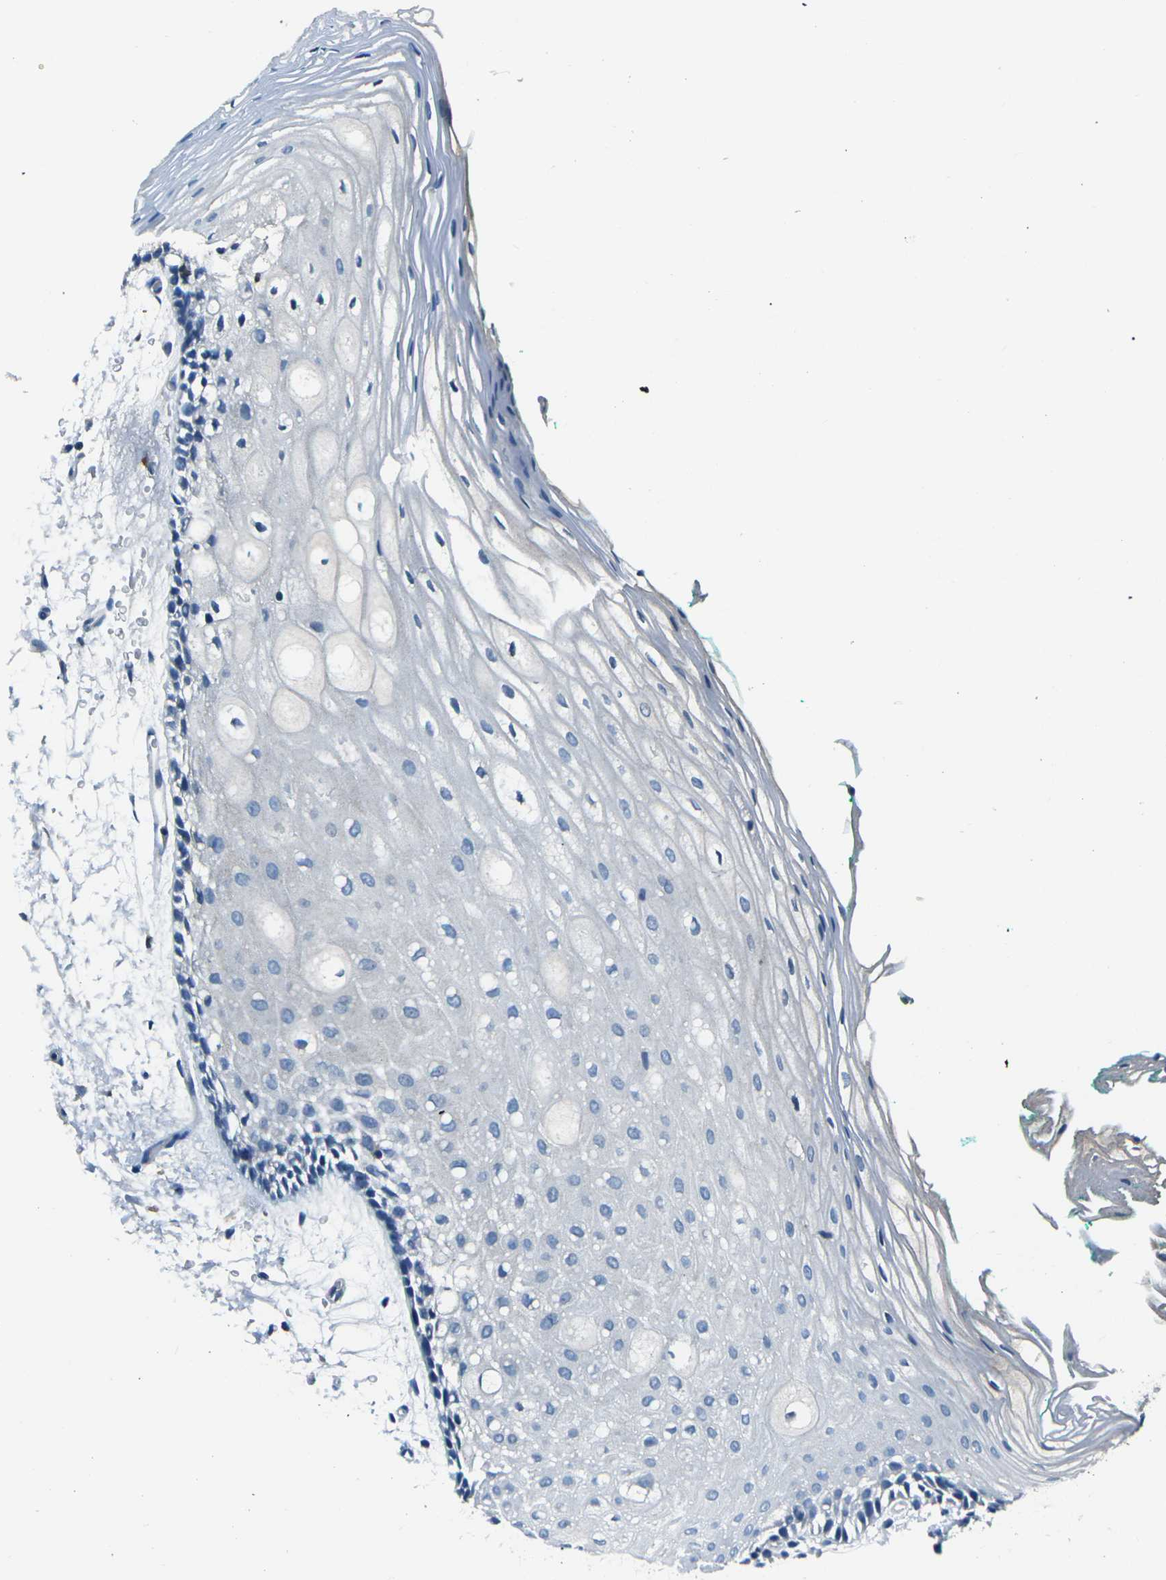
{"staining": {"intensity": "negative", "quantity": "none", "location": "none"}, "tissue": "oral mucosa", "cell_type": "Squamous epithelial cells", "image_type": "normal", "snomed": [{"axis": "morphology", "description": "Normal tissue, NOS"}, {"axis": "topography", "description": "Skeletal muscle"}, {"axis": "topography", "description": "Oral tissue"}, {"axis": "topography", "description": "Peripheral nerve tissue"}], "caption": "DAB (3,3'-diaminobenzidine) immunohistochemical staining of benign oral mucosa exhibits no significant positivity in squamous epithelial cells.", "gene": "CD1D", "patient": {"sex": "female", "age": 84}}